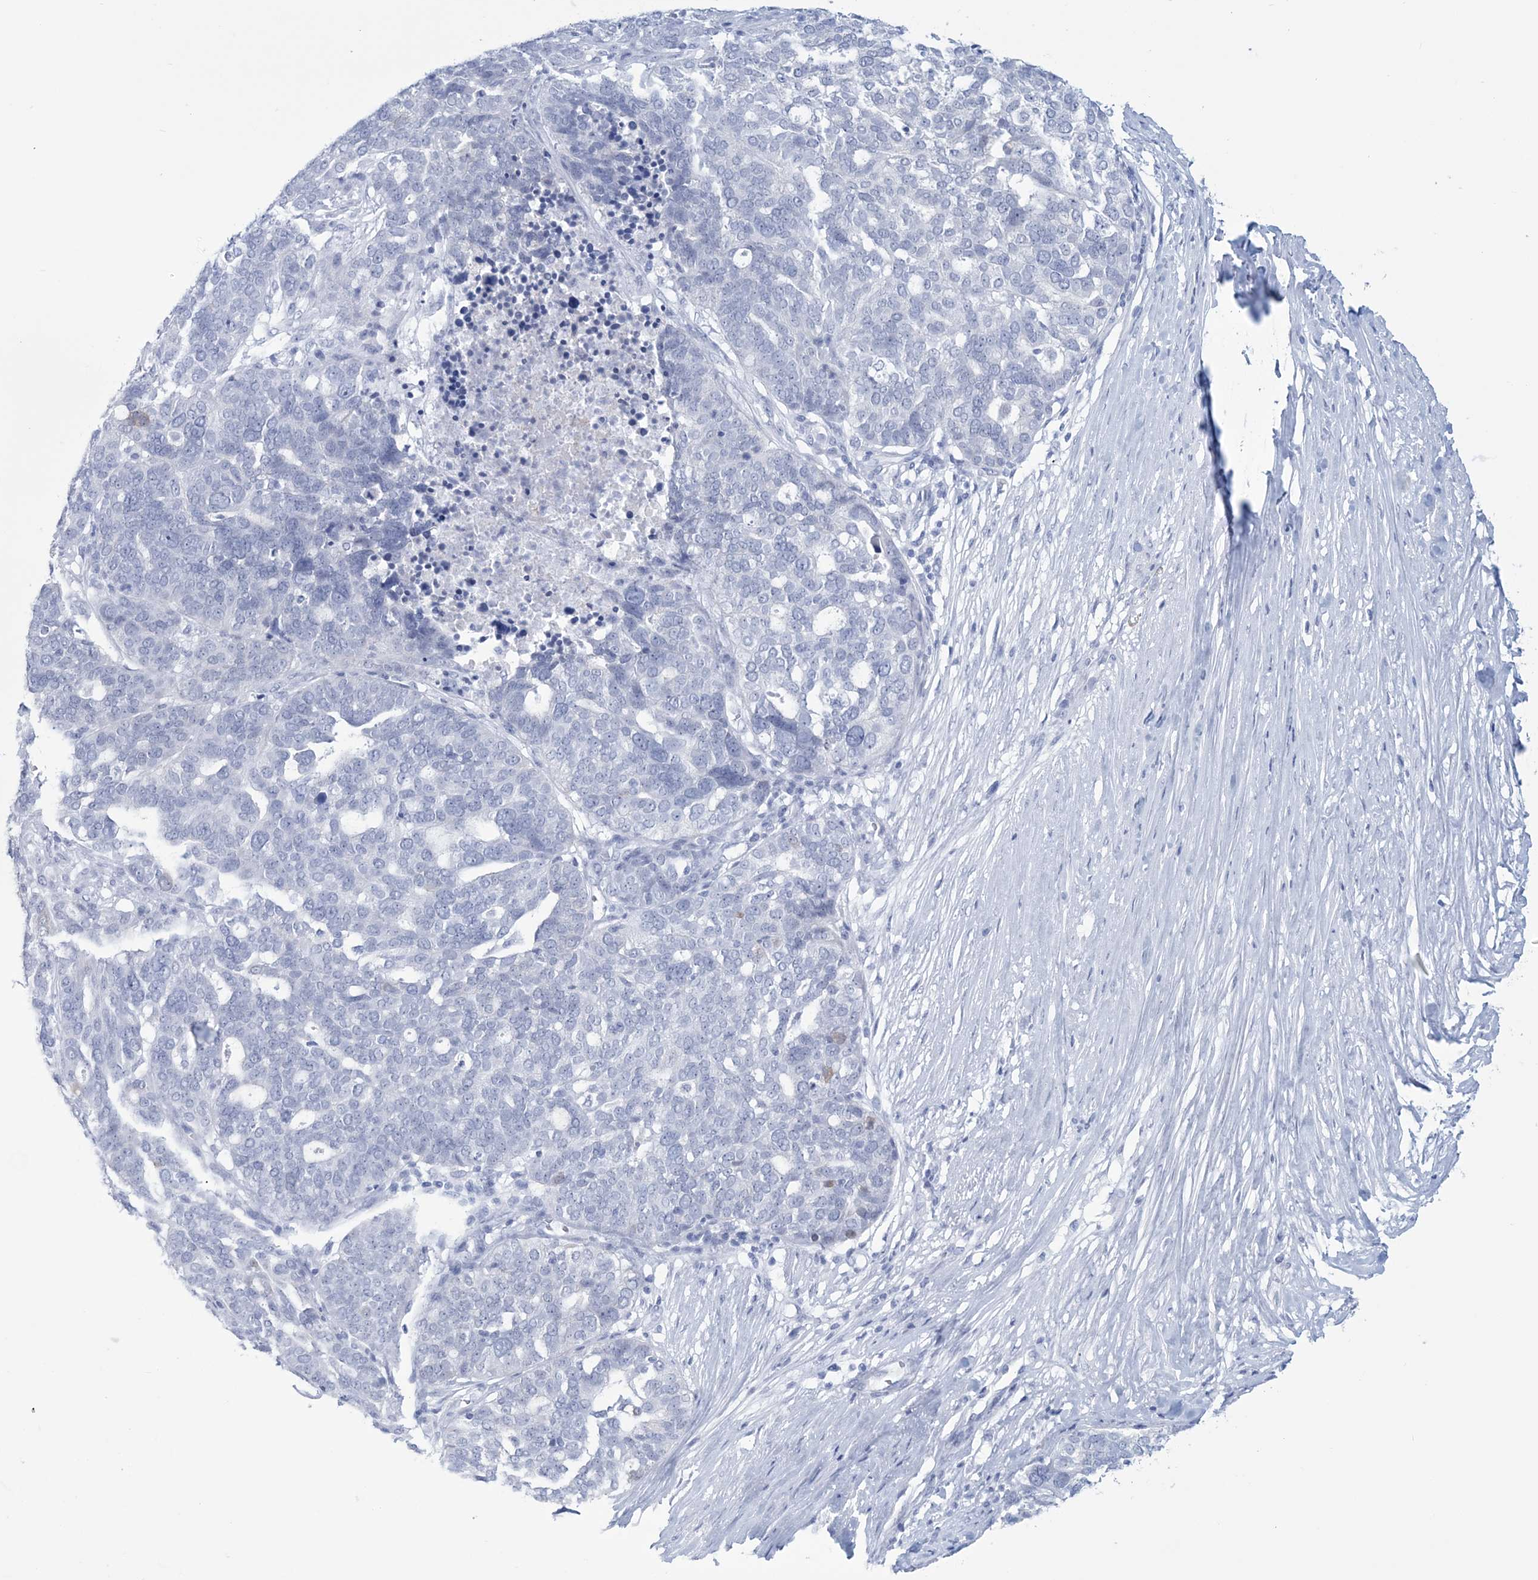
{"staining": {"intensity": "negative", "quantity": "none", "location": "none"}, "tissue": "ovarian cancer", "cell_type": "Tumor cells", "image_type": "cancer", "snomed": [{"axis": "morphology", "description": "Cystadenocarcinoma, serous, NOS"}, {"axis": "topography", "description": "Ovary"}], "caption": "Tumor cells show no significant protein expression in ovarian cancer (serous cystadenocarcinoma).", "gene": "DPCD", "patient": {"sex": "female", "age": 59}}